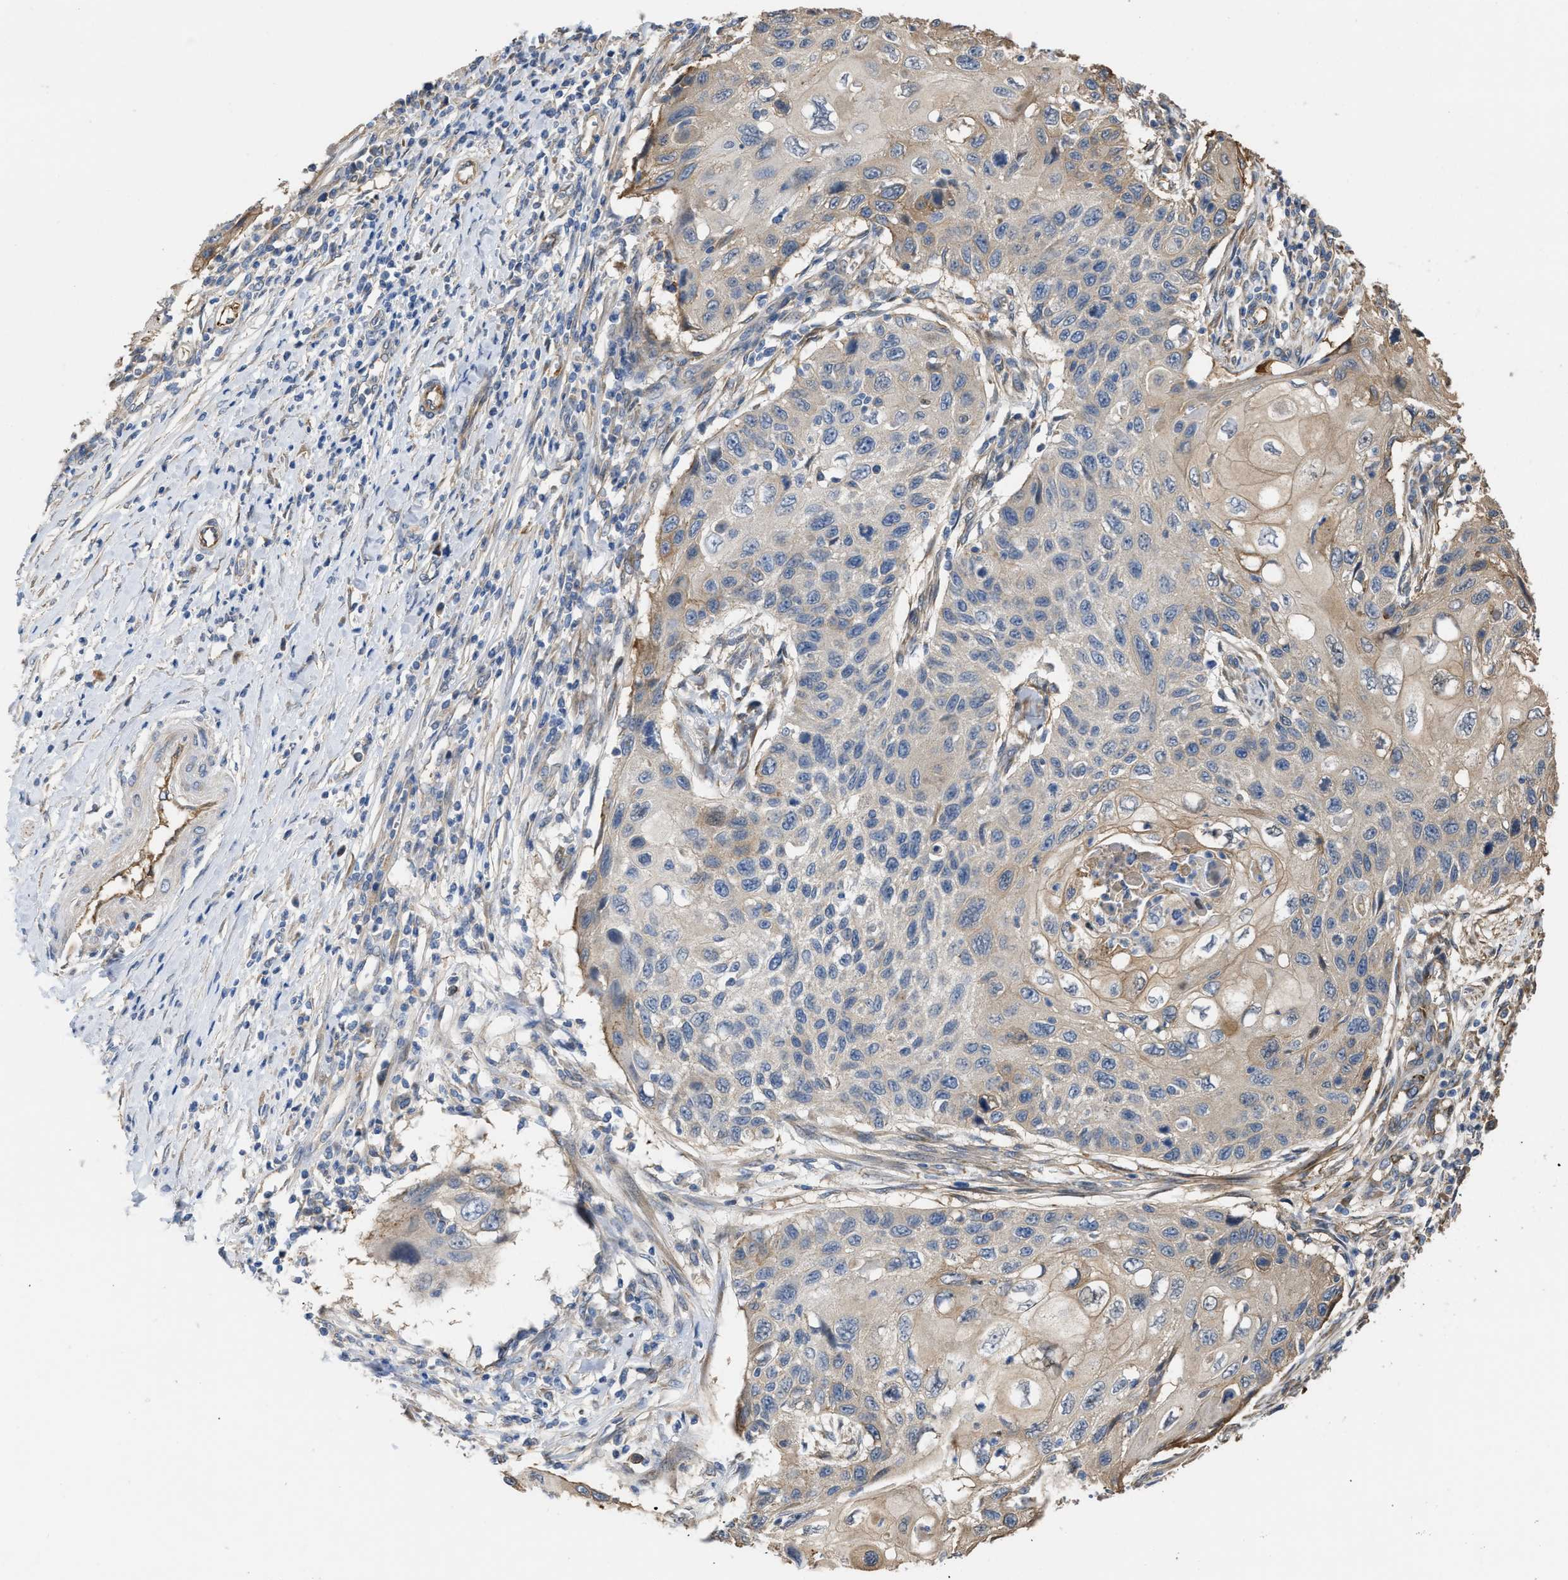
{"staining": {"intensity": "weak", "quantity": "25%-75%", "location": "cytoplasmic/membranous"}, "tissue": "cervical cancer", "cell_type": "Tumor cells", "image_type": "cancer", "snomed": [{"axis": "morphology", "description": "Squamous cell carcinoma, NOS"}, {"axis": "topography", "description": "Cervix"}], "caption": "Immunohistochemistry of human squamous cell carcinoma (cervical) exhibits low levels of weak cytoplasmic/membranous expression in about 25%-75% of tumor cells.", "gene": "SLC4A11", "patient": {"sex": "female", "age": 70}}